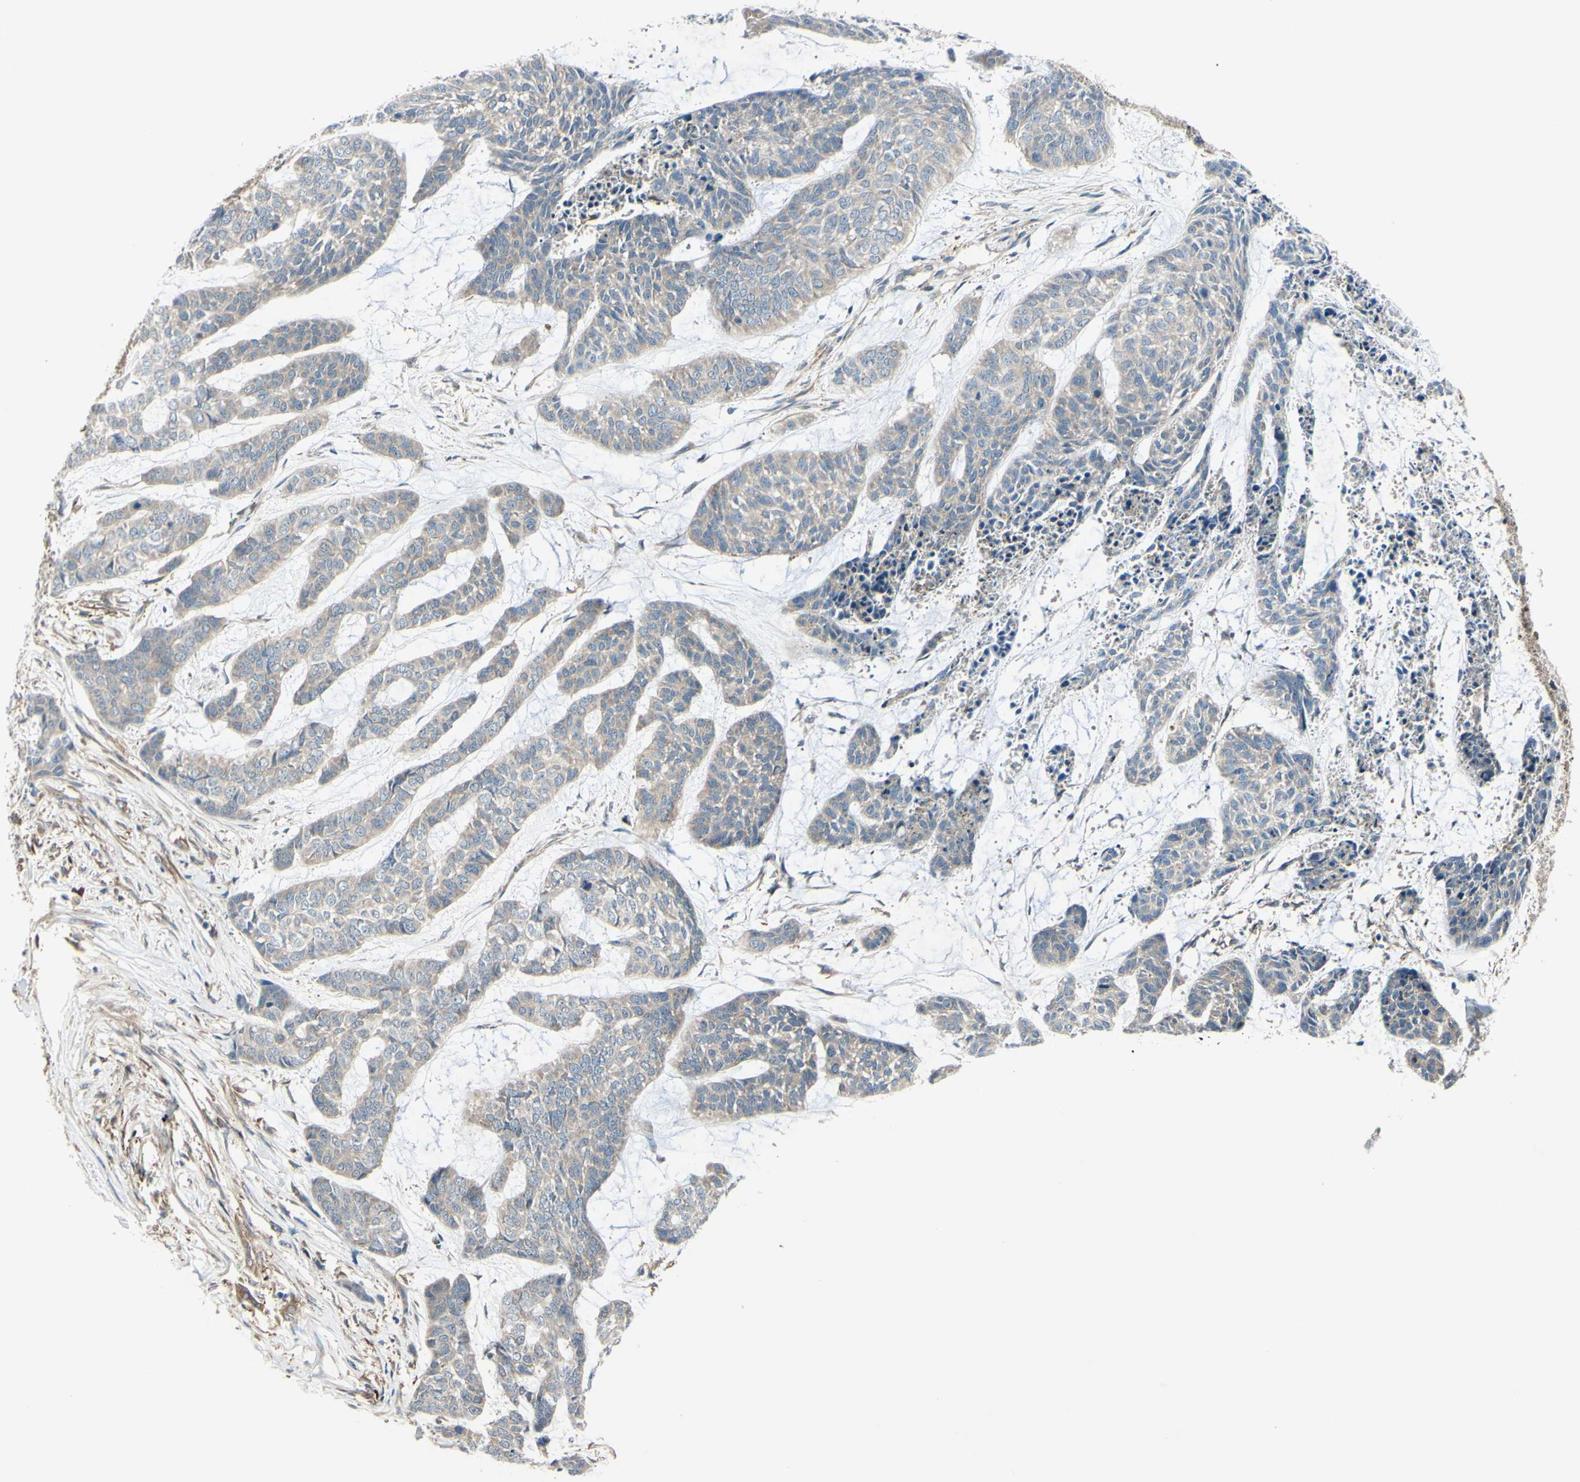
{"staining": {"intensity": "weak", "quantity": ">75%", "location": "cytoplasmic/membranous"}, "tissue": "skin cancer", "cell_type": "Tumor cells", "image_type": "cancer", "snomed": [{"axis": "morphology", "description": "Basal cell carcinoma"}, {"axis": "topography", "description": "Skin"}], "caption": "Protein staining of skin basal cell carcinoma tissue demonstrates weak cytoplasmic/membranous staining in approximately >75% of tumor cells.", "gene": "IGSF9B", "patient": {"sex": "female", "age": 64}}